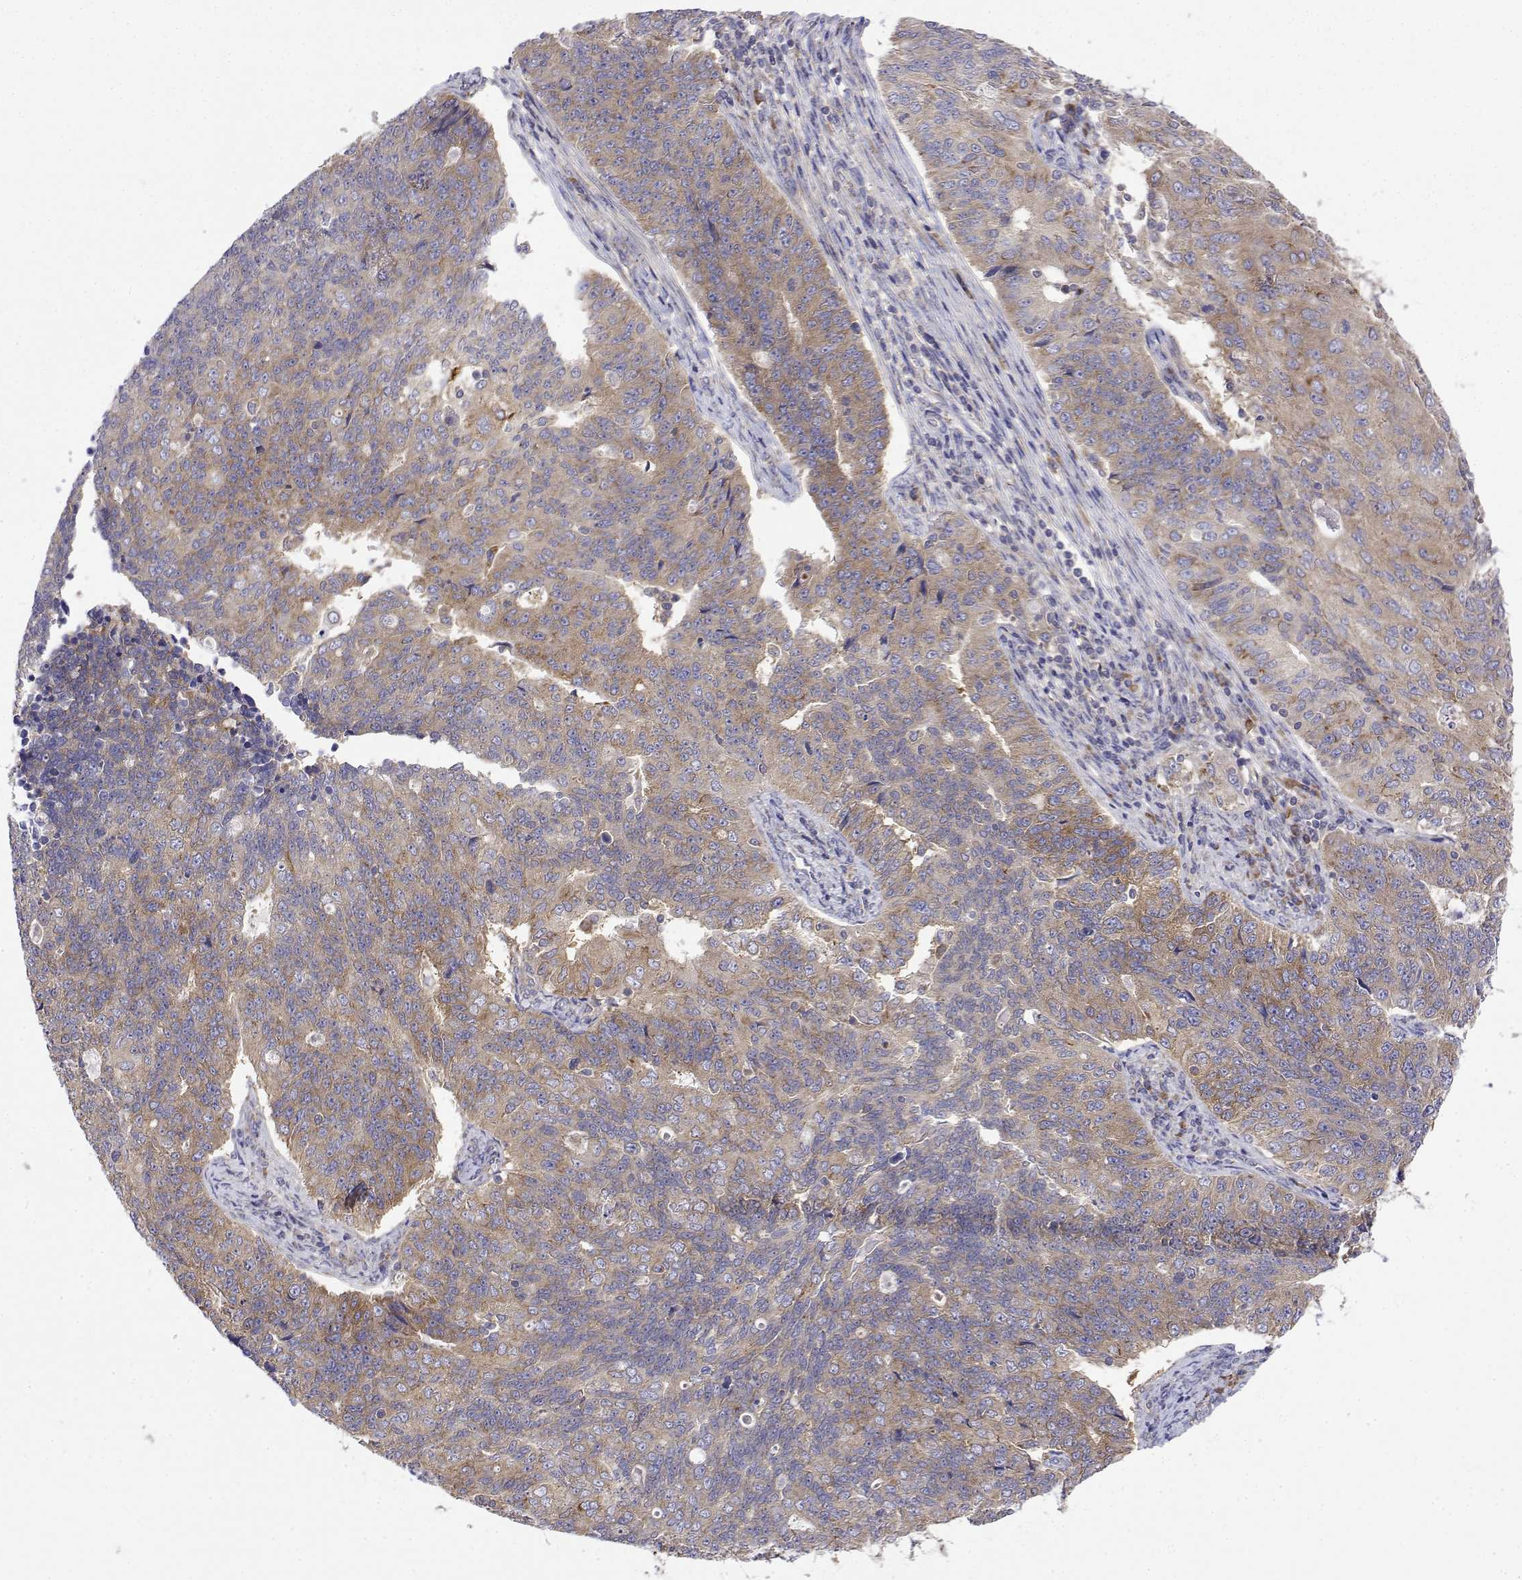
{"staining": {"intensity": "weak", "quantity": ">75%", "location": "cytoplasmic/membranous"}, "tissue": "endometrial cancer", "cell_type": "Tumor cells", "image_type": "cancer", "snomed": [{"axis": "morphology", "description": "Adenocarcinoma, NOS"}, {"axis": "topography", "description": "Endometrium"}], "caption": "Weak cytoplasmic/membranous protein positivity is present in about >75% of tumor cells in endometrial cancer (adenocarcinoma).", "gene": "EEF1G", "patient": {"sex": "female", "age": 43}}